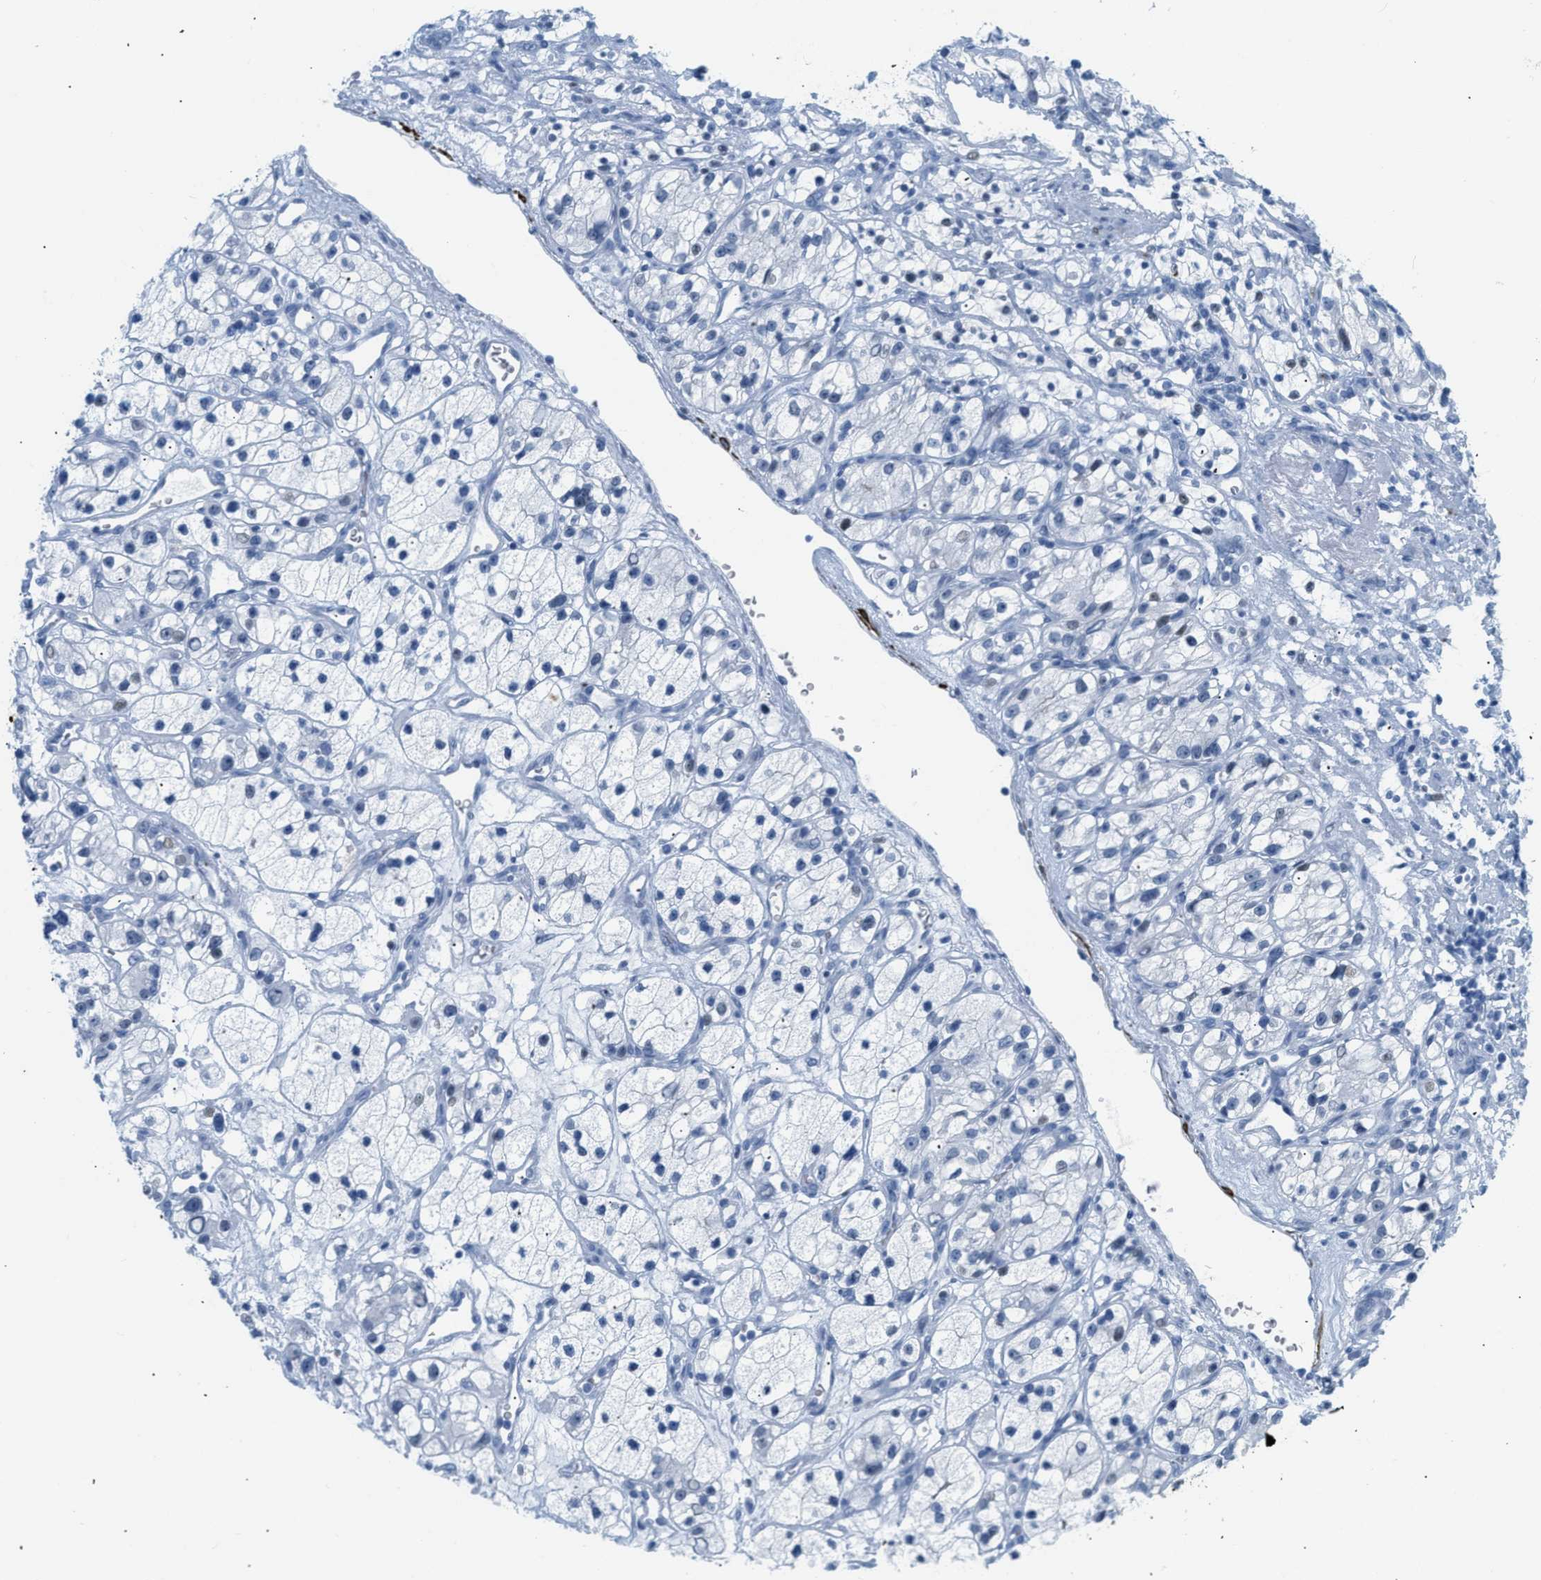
{"staining": {"intensity": "negative", "quantity": "none", "location": "none"}, "tissue": "renal cancer", "cell_type": "Tumor cells", "image_type": "cancer", "snomed": [{"axis": "morphology", "description": "Adenocarcinoma, NOS"}, {"axis": "topography", "description": "Kidney"}], "caption": "High power microscopy image of an immunohistochemistry photomicrograph of renal adenocarcinoma, revealing no significant expression in tumor cells.", "gene": "DES", "patient": {"sex": "female", "age": 57}}